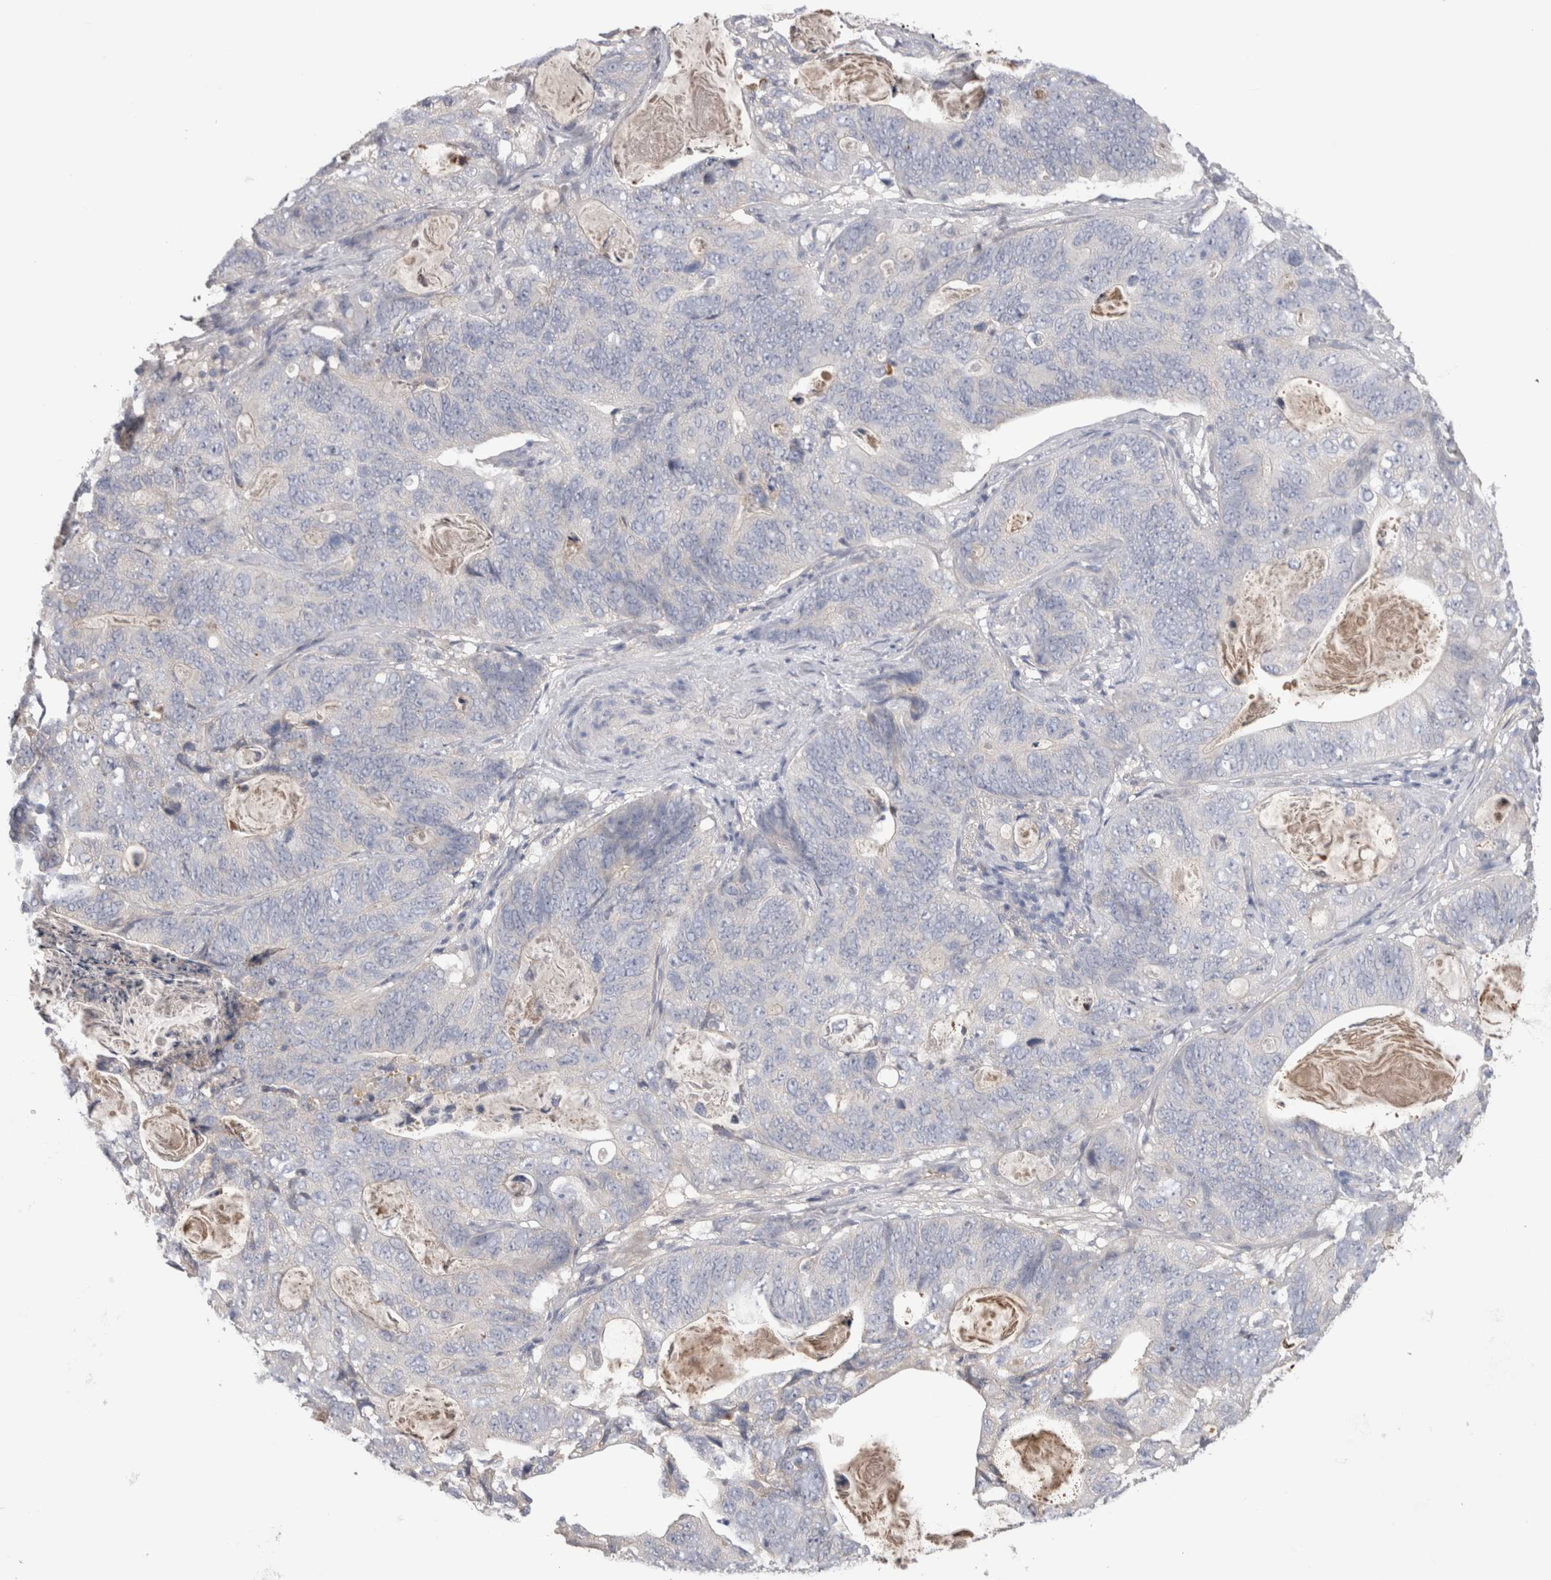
{"staining": {"intensity": "negative", "quantity": "none", "location": "none"}, "tissue": "stomach cancer", "cell_type": "Tumor cells", "image_type": "cancer", "snomed": [{"axis": "morphology", "description": "Normal tissue, NOS"}, {"axis": "morphology", "description": "Adenocarcinoma, NOS"}, {"axis": "topography", "description": "Stomach"}], "caption": "There is no significant positivity in tumor cells of stomach cancer (adenocarcinoma).", "gene": "PPP3CC", "patient": {"sex": "female", "age": 89}}